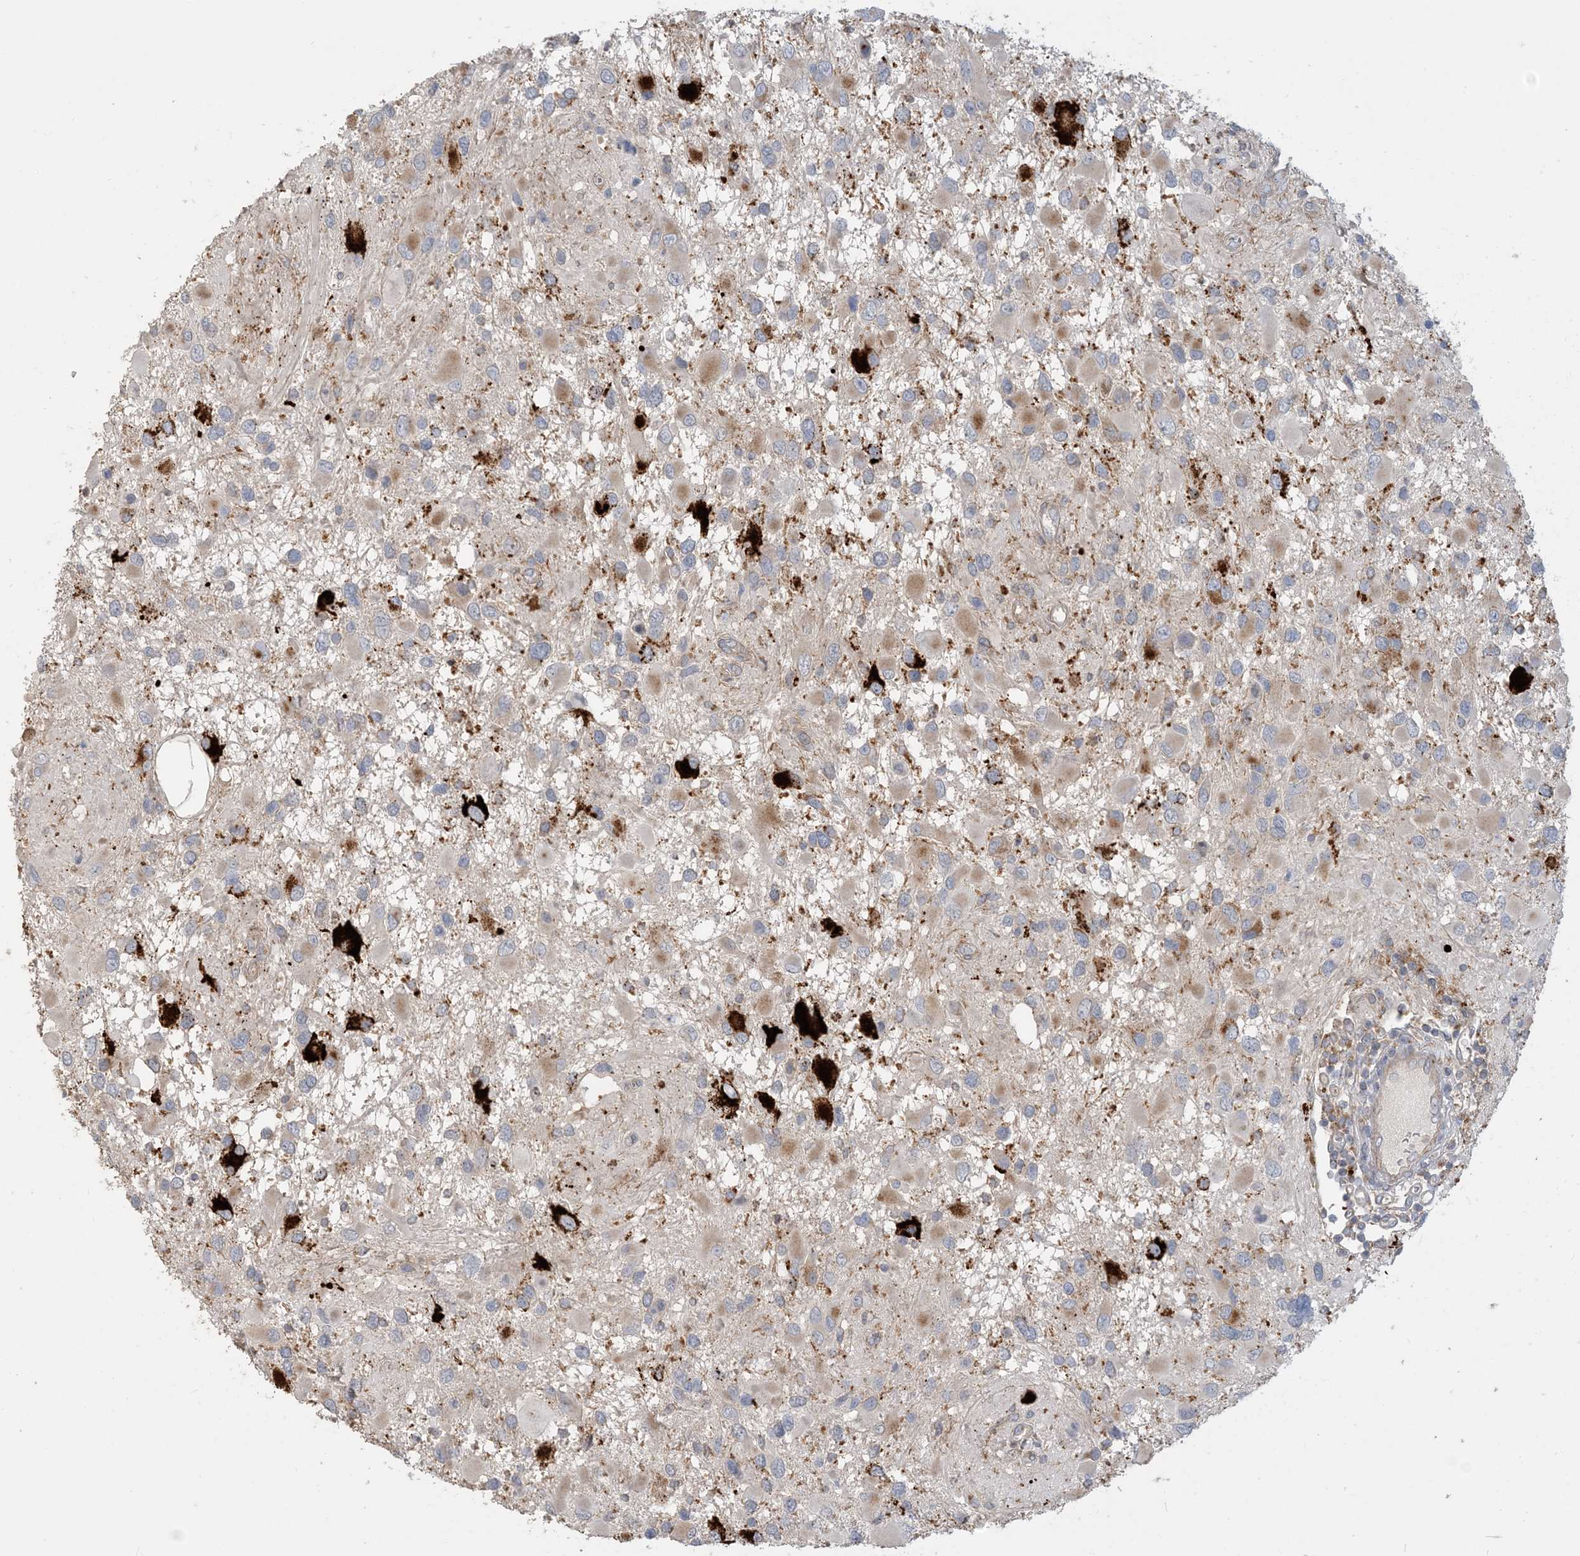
{"staining": {"intensity": "moderate", "quantity": "<25%", "location": "cytoplasmic/membranous"}, "tissue": "glioma", "cell_type": "Tumor cells", "image_type": "cancer", "snomed": [{"axis": "morphology", "description": "Glioma, malignant, High grade"}, {"axis": "topography", "description": "Brain"}], "caption": "High-grade glioma (malignant) was stained to show a protein in brown. There is low levels of moderate cytoplasmic/membranous positivity in about <25% of tumor cells.", "gene": "SPPL2A", "patient": {"sex": "male", "age": 53}}